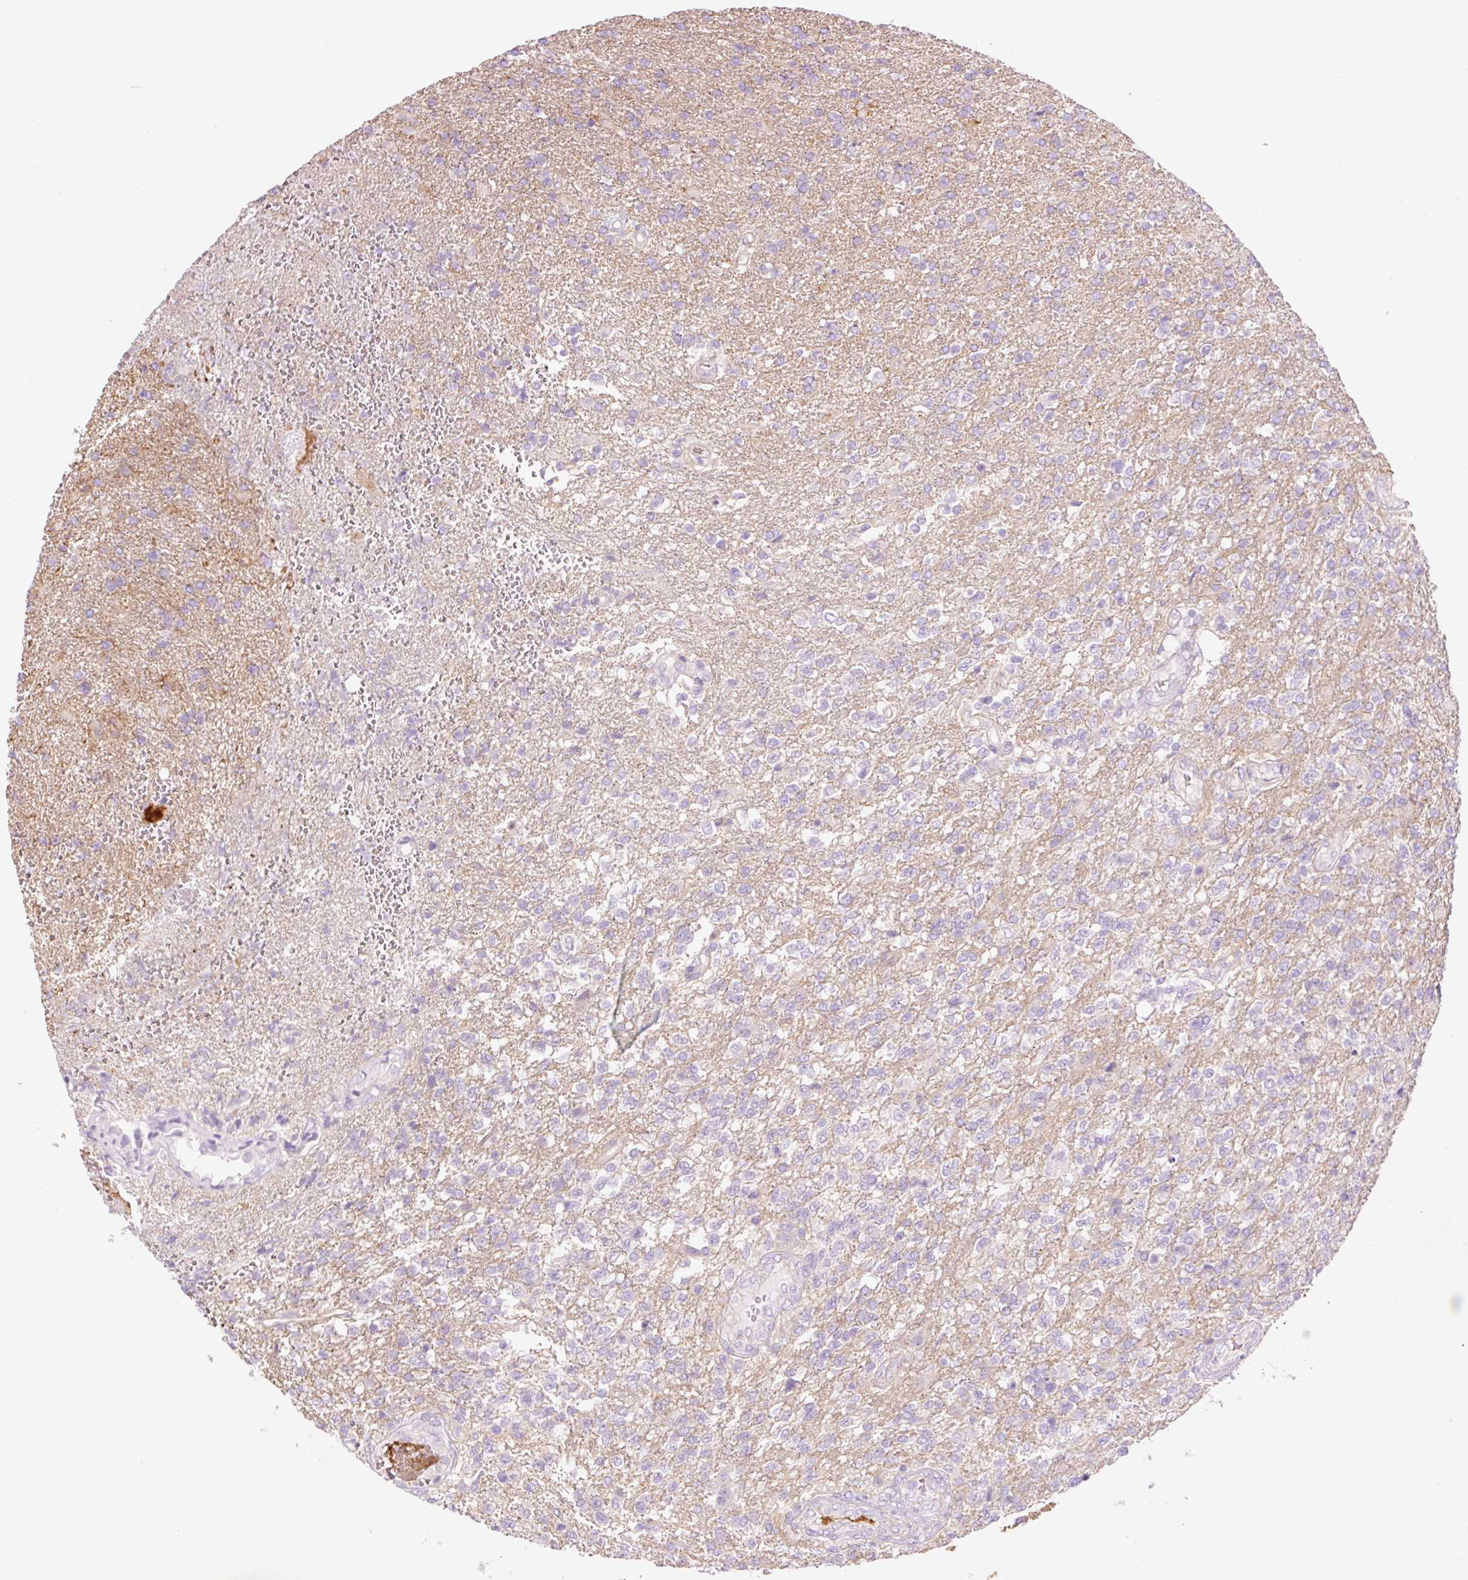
{"staining": {"intensity": "weak", "quantity": "<25%", "location": "cytoplasmic/membranous"}, "tissue": "glioma", "cell_type": "Tumor cells", "image_type": "cancer", "snomed": [{"axis": "morphology", "description": "Glioma, malignant, High grade"}, {"axis": "topography", "description": "Brain"}], "caption": "The histopathology image shows no staining of tumor cells in malignant glioma (high-grade). Brightfield microscopy of immunohistochemistry (IHC) stained with DAB (3,3'-diaminobenzidine) (brown) and hematoxylin (blue), captured at high magnification.", "gene": "HSPA4L", "patient": {"sex": "male", "age": 56}}